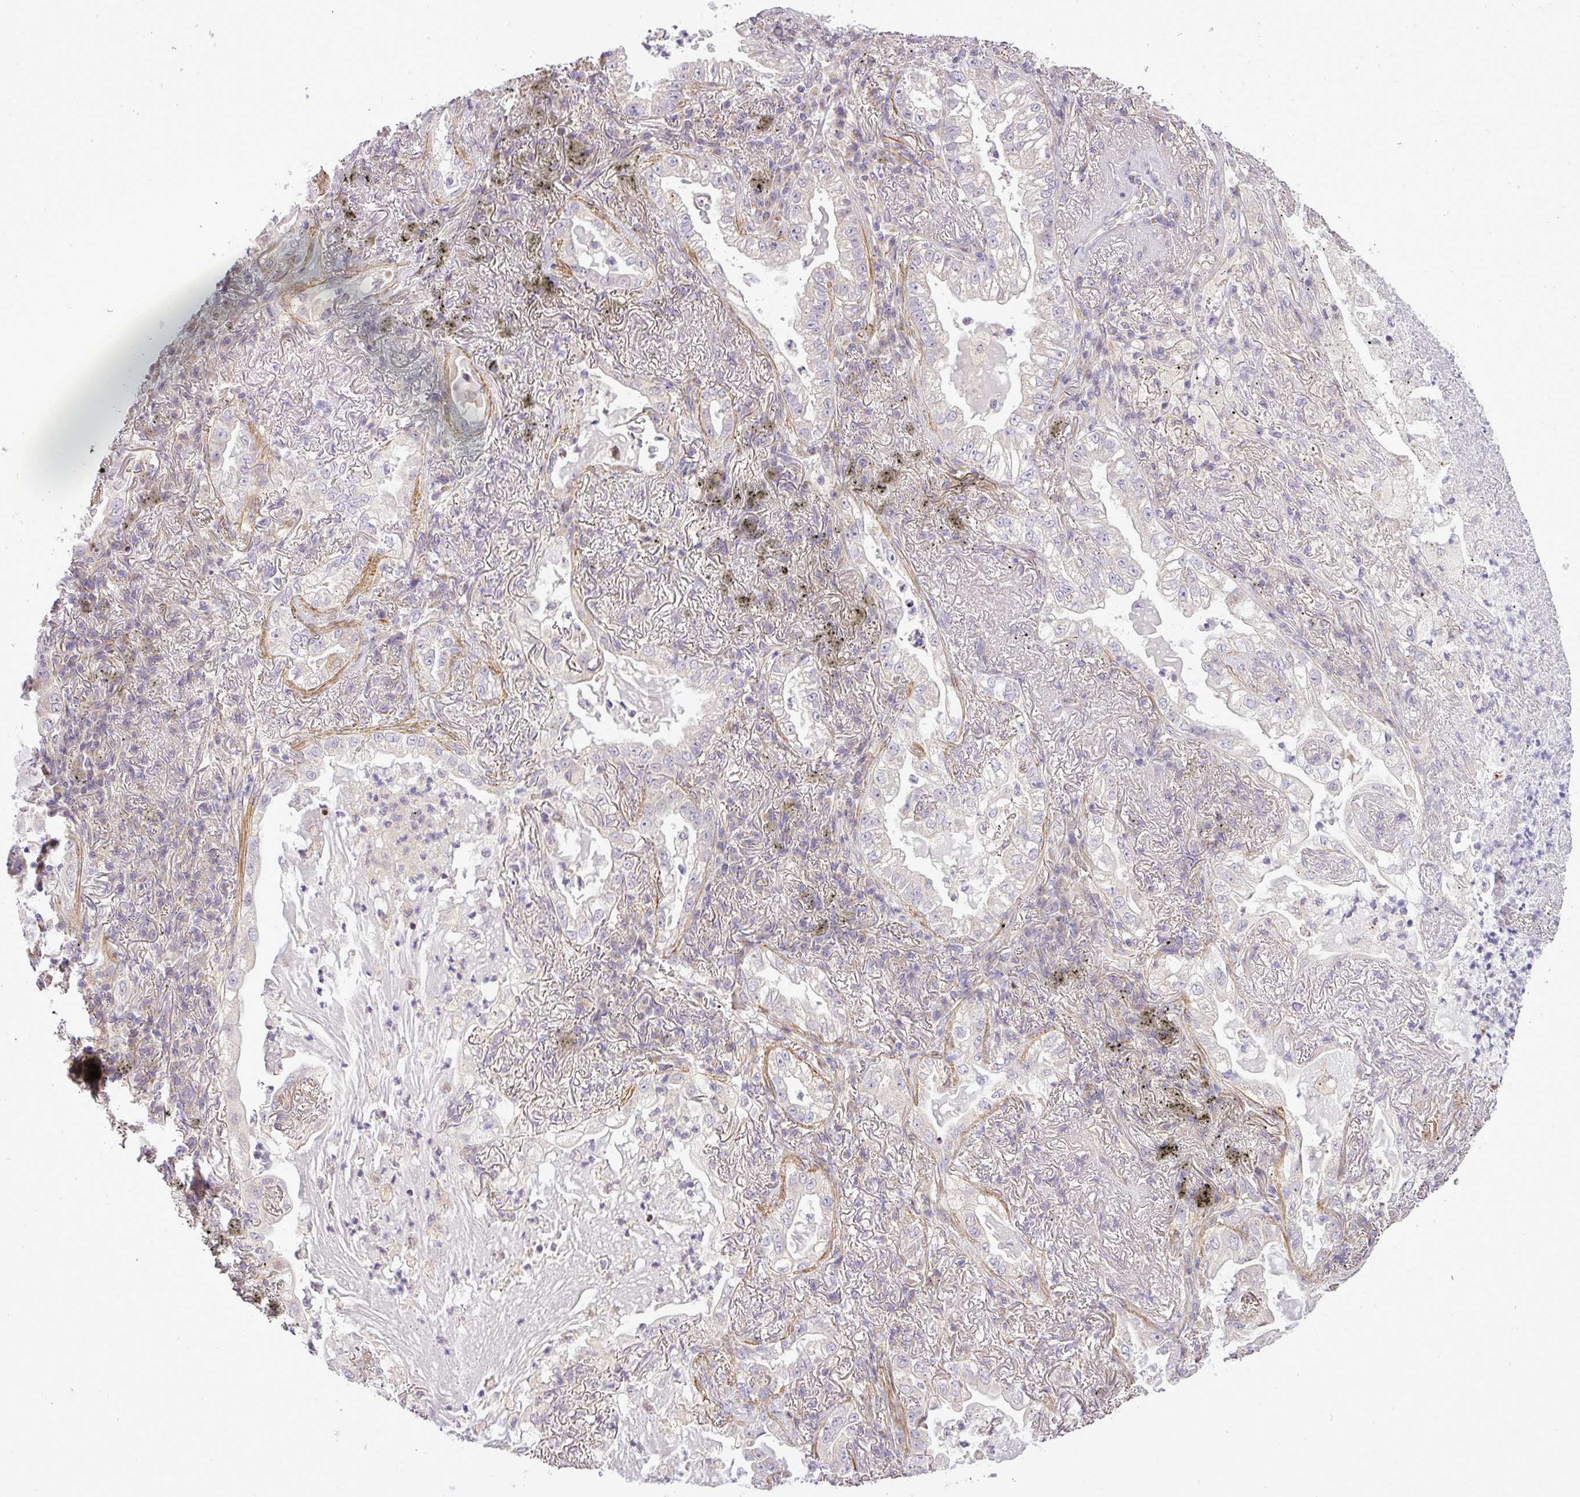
{"staining": {"intensity": "negative", "quantity": "none", "location": "none"}, "tissue": "lung cancer", "cell_type": "Tumor cells", "image_type": "cancer", "snomed": [{"axis": "morphology", "description": "Adenocarcinoma, NOS"}, {"axis": "topography", "description": "Lung"}], "caption": "This is a histopathology image of IHC staining of lung cancer, which shows no expression in tumor cells.", "gene": "ZDHHC1", "patient": {"sex": "female", "age": 73}}